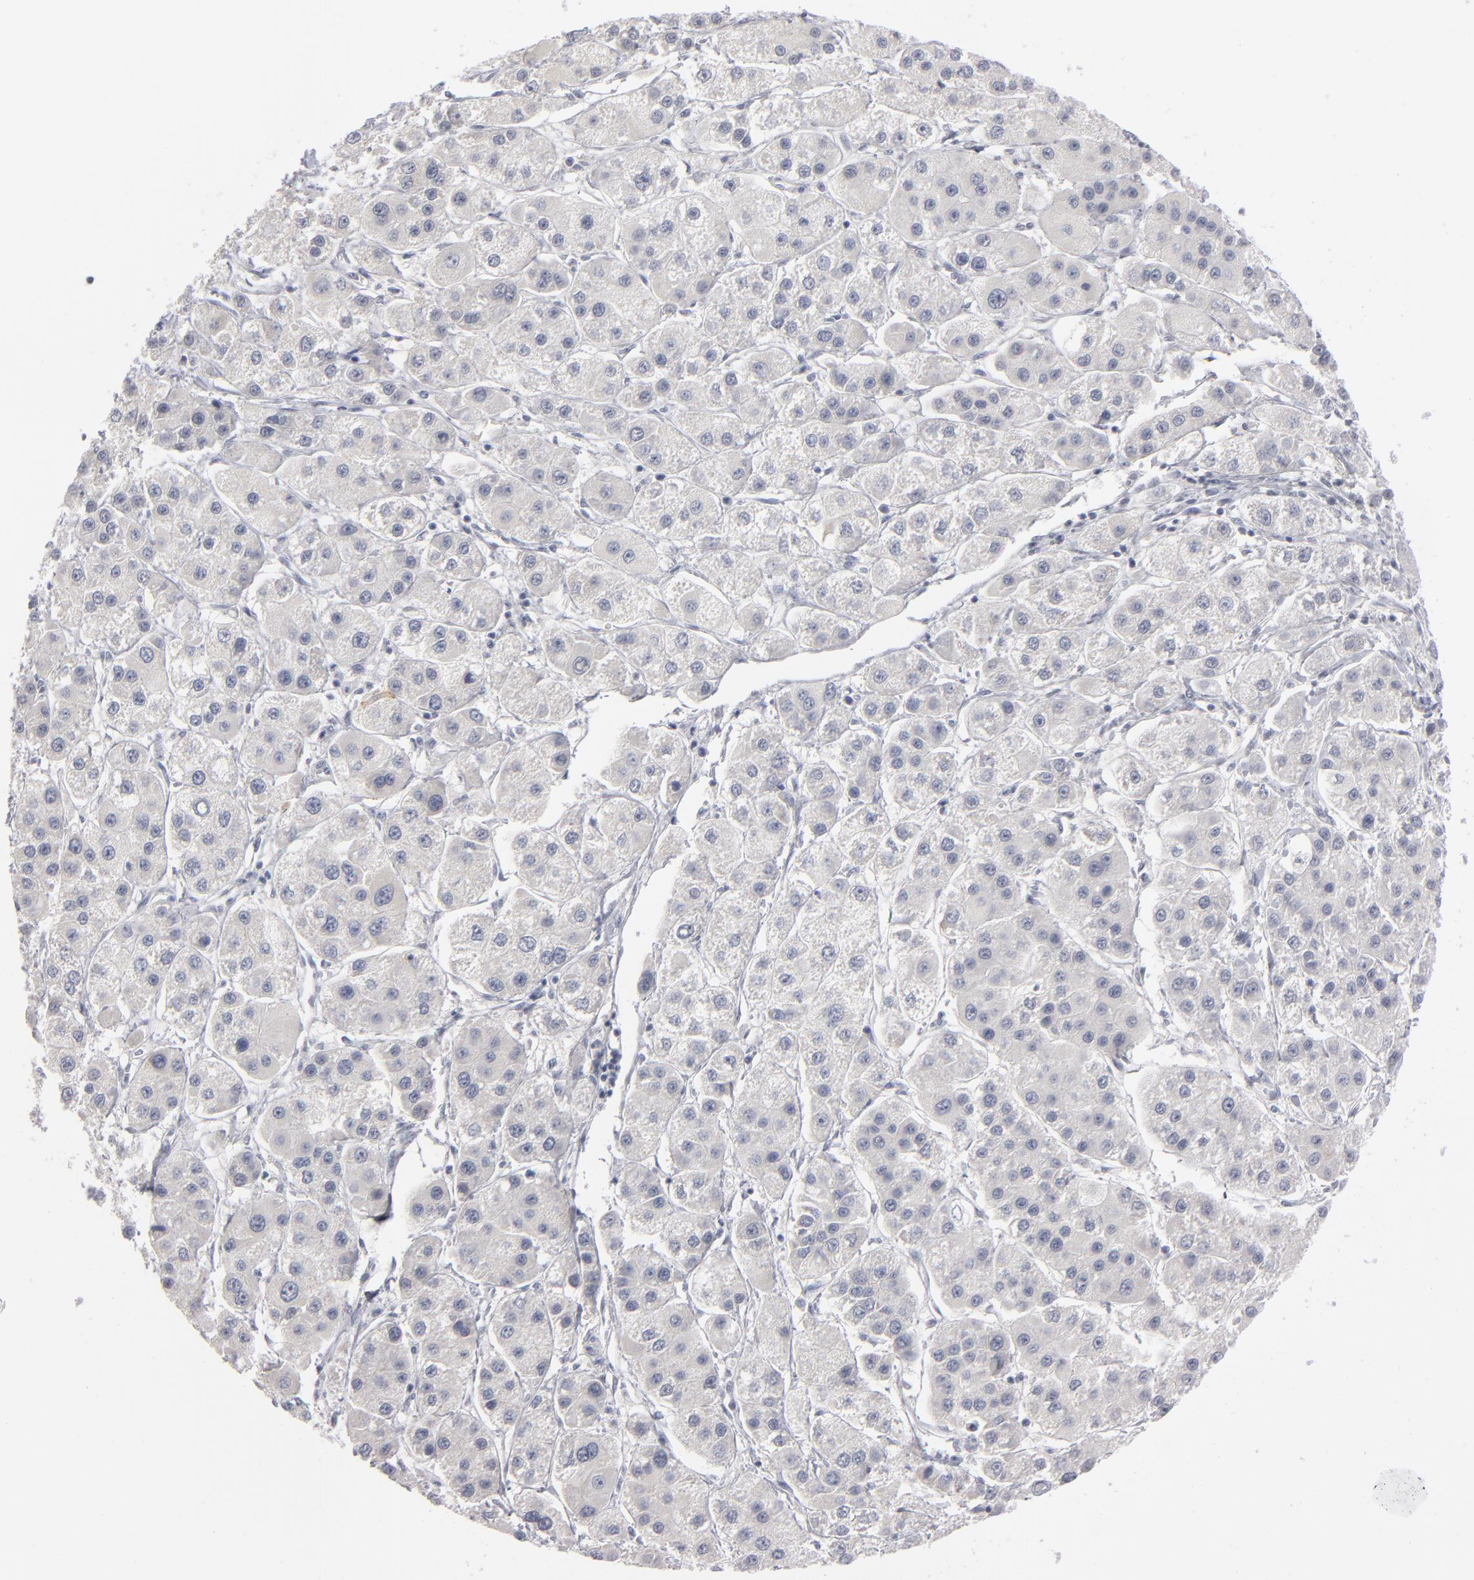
{"staining": {"intensity": "negative", "quantity": "none", "location": "none"}, "tissue": "liver cancer", "cell_type": "Tumor cells", "image_type": "cancer", "snomed": [{"axis": "morphology", "description": "Carcinoma, Hepatocellular, NOS"}, {"axis": "topography", "description": "Liver"}], "caption": "The photomicrograph displays no staining of tumor cells in hepatocellular carcinoma (liver).", "gene": "KIAA1210", "patient": {"sex": "female", "age": 85}}